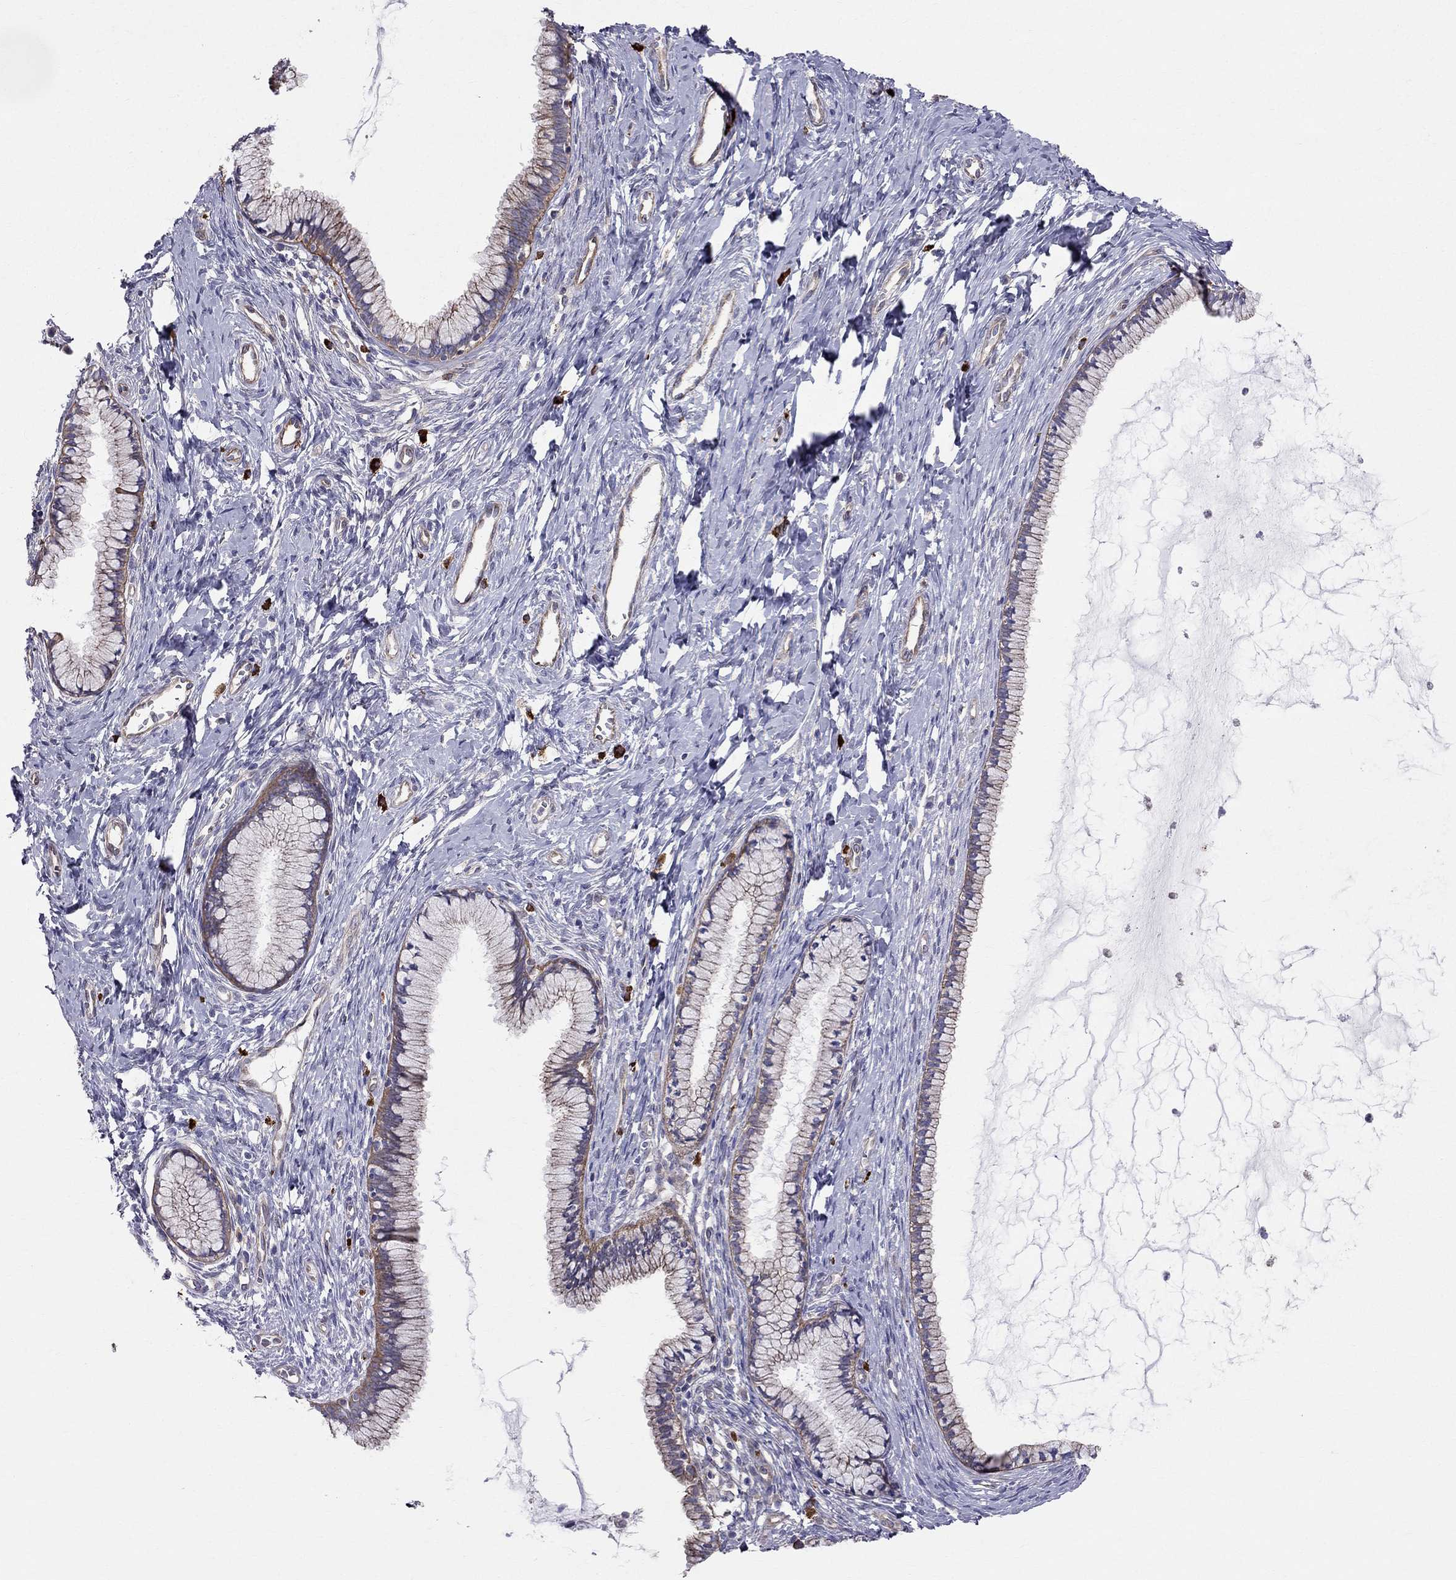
{"staining": {"intensity": "weak", "quantity": "25%-75%", "location": "cytoplasmic/membranous"}, "tissue": "cervix", "cell_type": "Glandular cells", "image_type": "normal", "snomed": [{"axis": "morphology", "description": "Normal tissue, NOS"}, {"axis": "topography", "description": "Cervix"}], "caption": "Weak cytoplasmic/membranous protein expression is appreciated in about 25%-75% of glandular cells in cervix. The staining is performed using DAB brown chromogen to label protein expression. The nuclei are counter-stained blue using hematoxylin.", "gene": "ENOX1", "patient": {"sex": "female", "age": 40}}